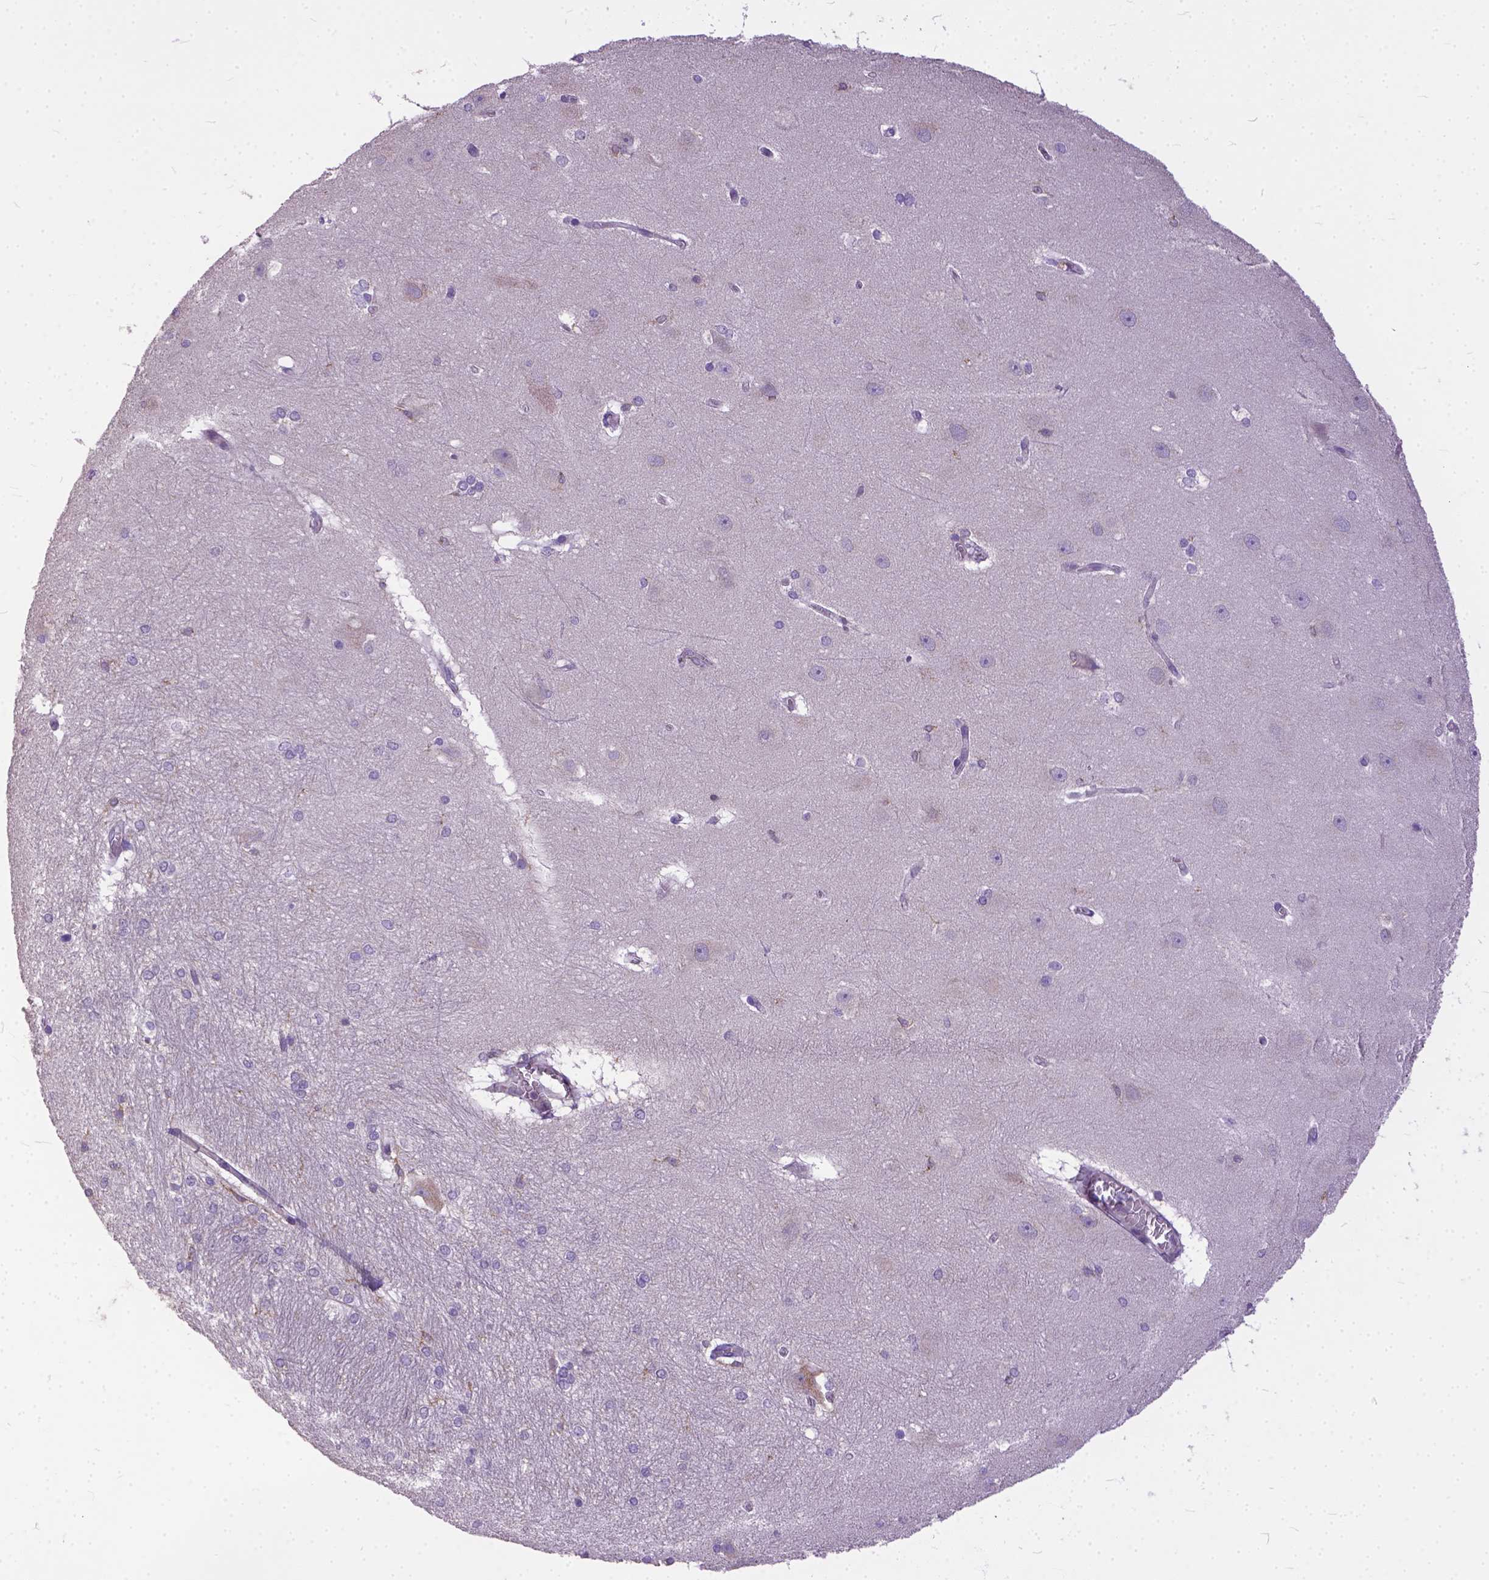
{"staining": {"intensity": "negative", "quantity": "none", "location": "none"}, "tissue": "hippocampus", "cell_type": "Glial cells", "image_type": "normal", "snomed": [{"axis": "morphology", "description": "Normal tissue, NOS"}, {"axis": "topography", "description": "Cerebral cortex"}, {"axis": "topography", "description": "Hippocampus"}], "caption": "IHC micrograph of benign hippocampus stained for a protein (brown), which shows no positivity in glial cells.", "gene": "BANF2", "patient": {"sex": "female", "age": 19}}